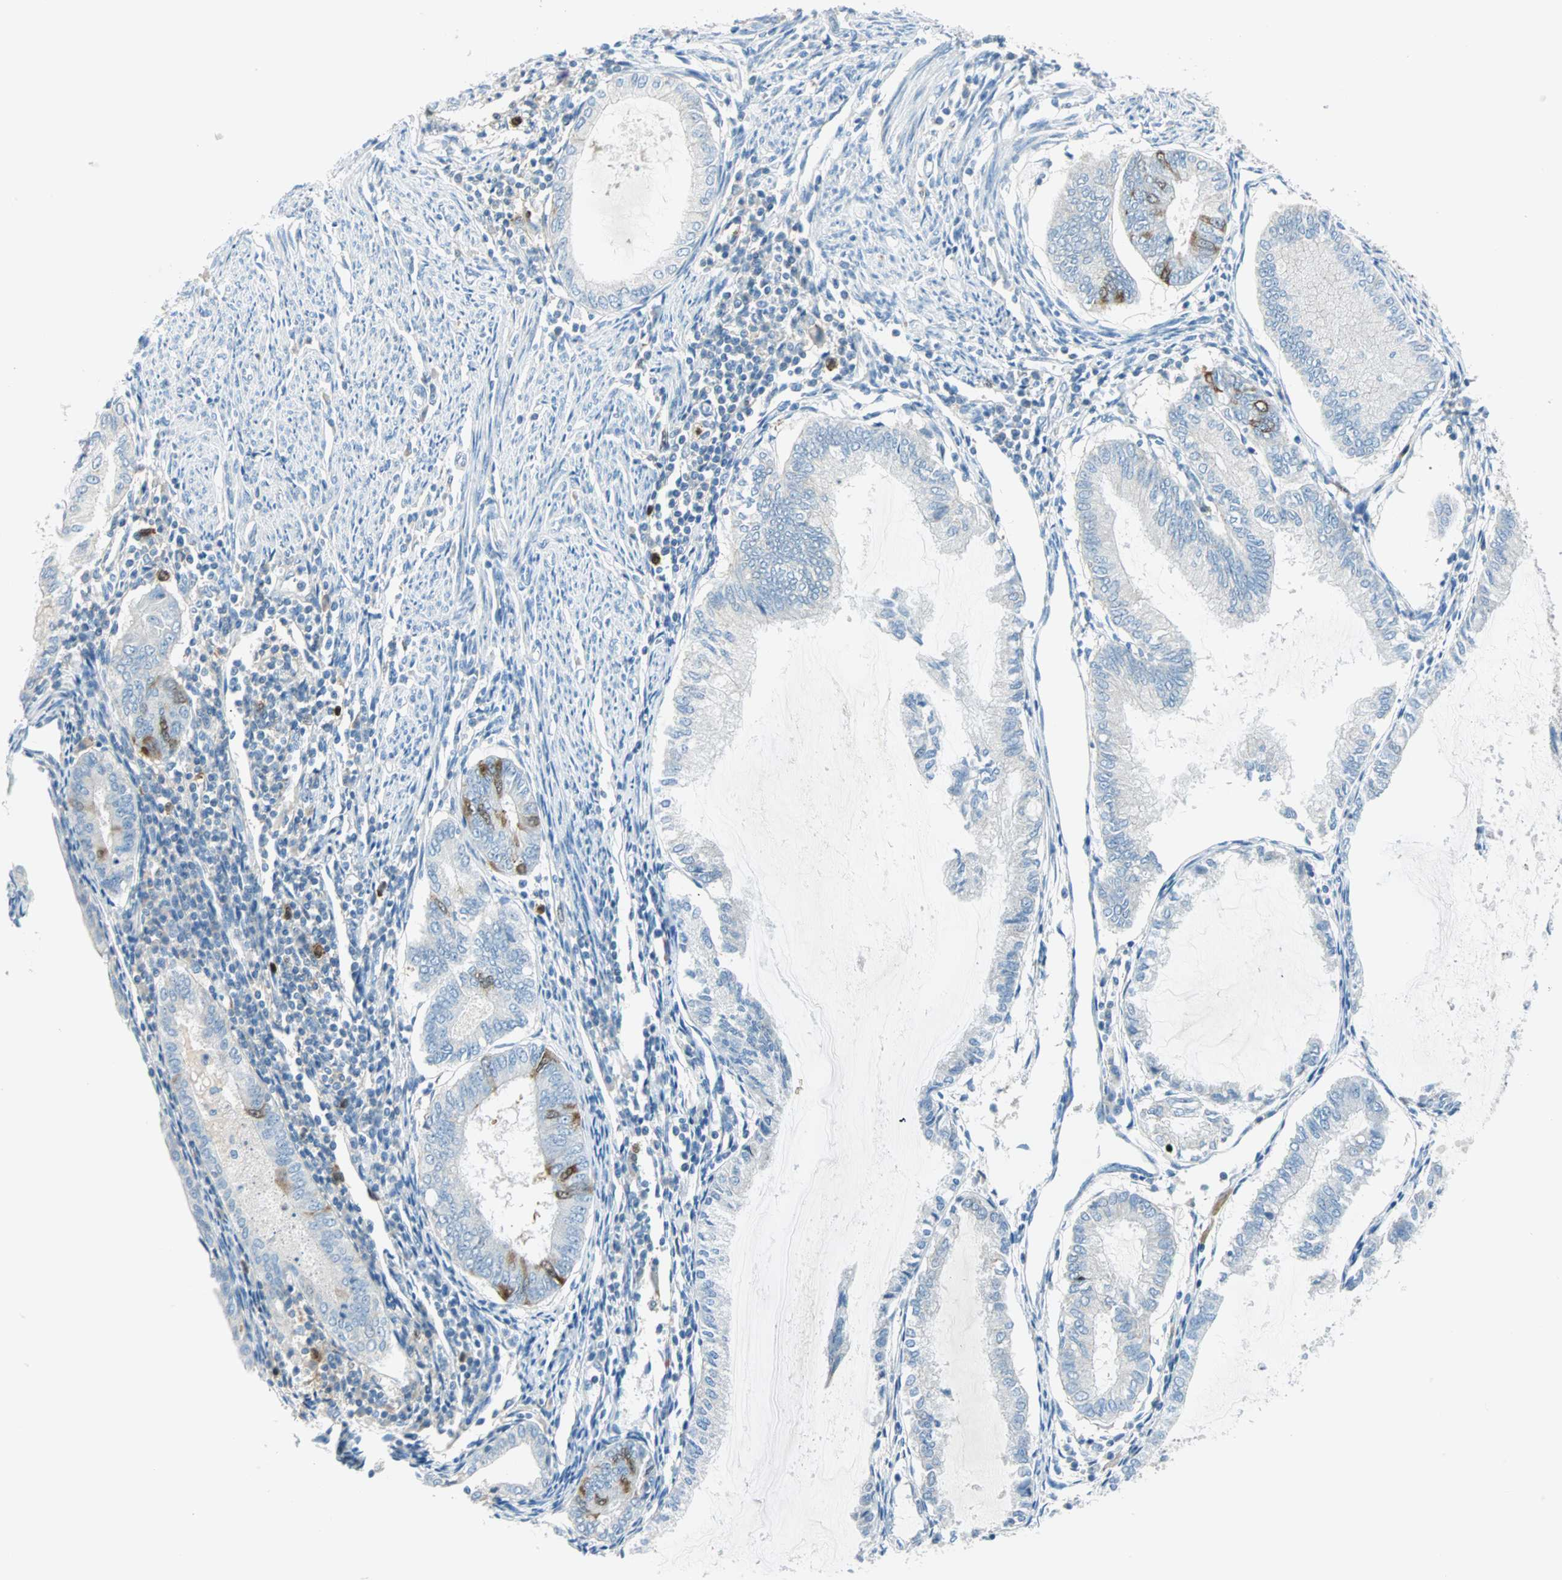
{"staining": {"intensity": "weak", "quantity": "<25%", "location": "cytoplasmic/membranous"}, "tissue": "endometrial cancer", "cell_type": "Tumor cells", "image_type": "cancer", "snomed": [{"axis": "morphology", "description": "Adenocarcinoma, NOS"}, {"axis": "topography", "description": "Endometrium"}], "caption": "High power microscopy photomicrograph of an immunohistochemistry image of endometrial cancer (adenocarcinoma), revealing no significant positivity in tumor cells.", "gene": "PTTG1", "patient": {"sex": "female", "age": 86}}